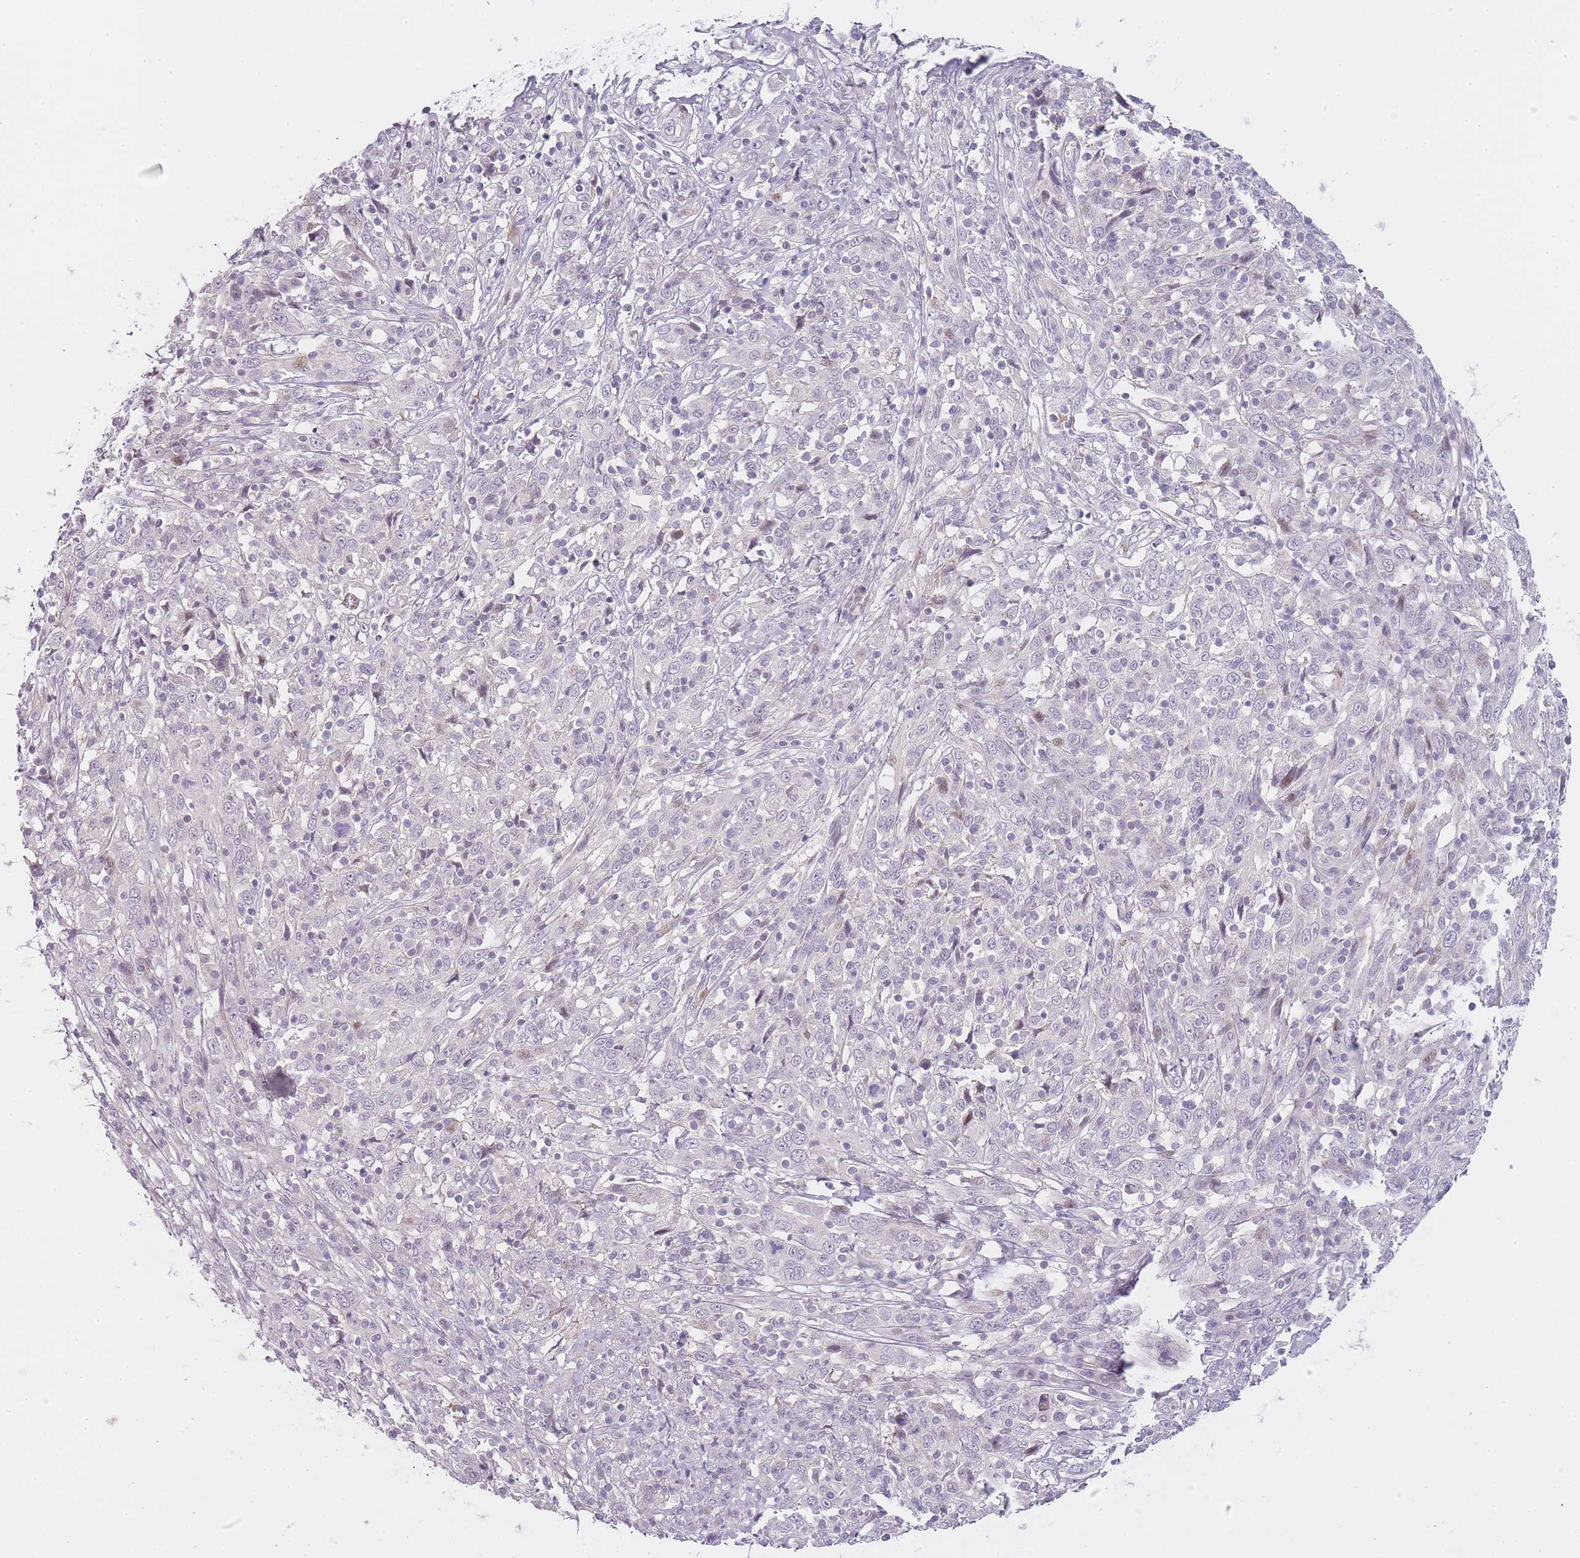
{"staining": {"intensity": "negative", "quantity": "none", "location": "none"}, "tissue": "cervical cancer", "cell_type": "Tumor cells", "image_type": "cancer", "snomed": [{"axis": "morphology", "description": "Squamous cell carcinoma, NOS"}, {"axis": "topography", "description": "Cervix"}], "caption": "This is an IHC micrograph of cervical cancer (squamous cell carcinoma). There is no staining in tumor cells.", "gene": "OGG1", "patient": {"sex": "female", "age": 46}}